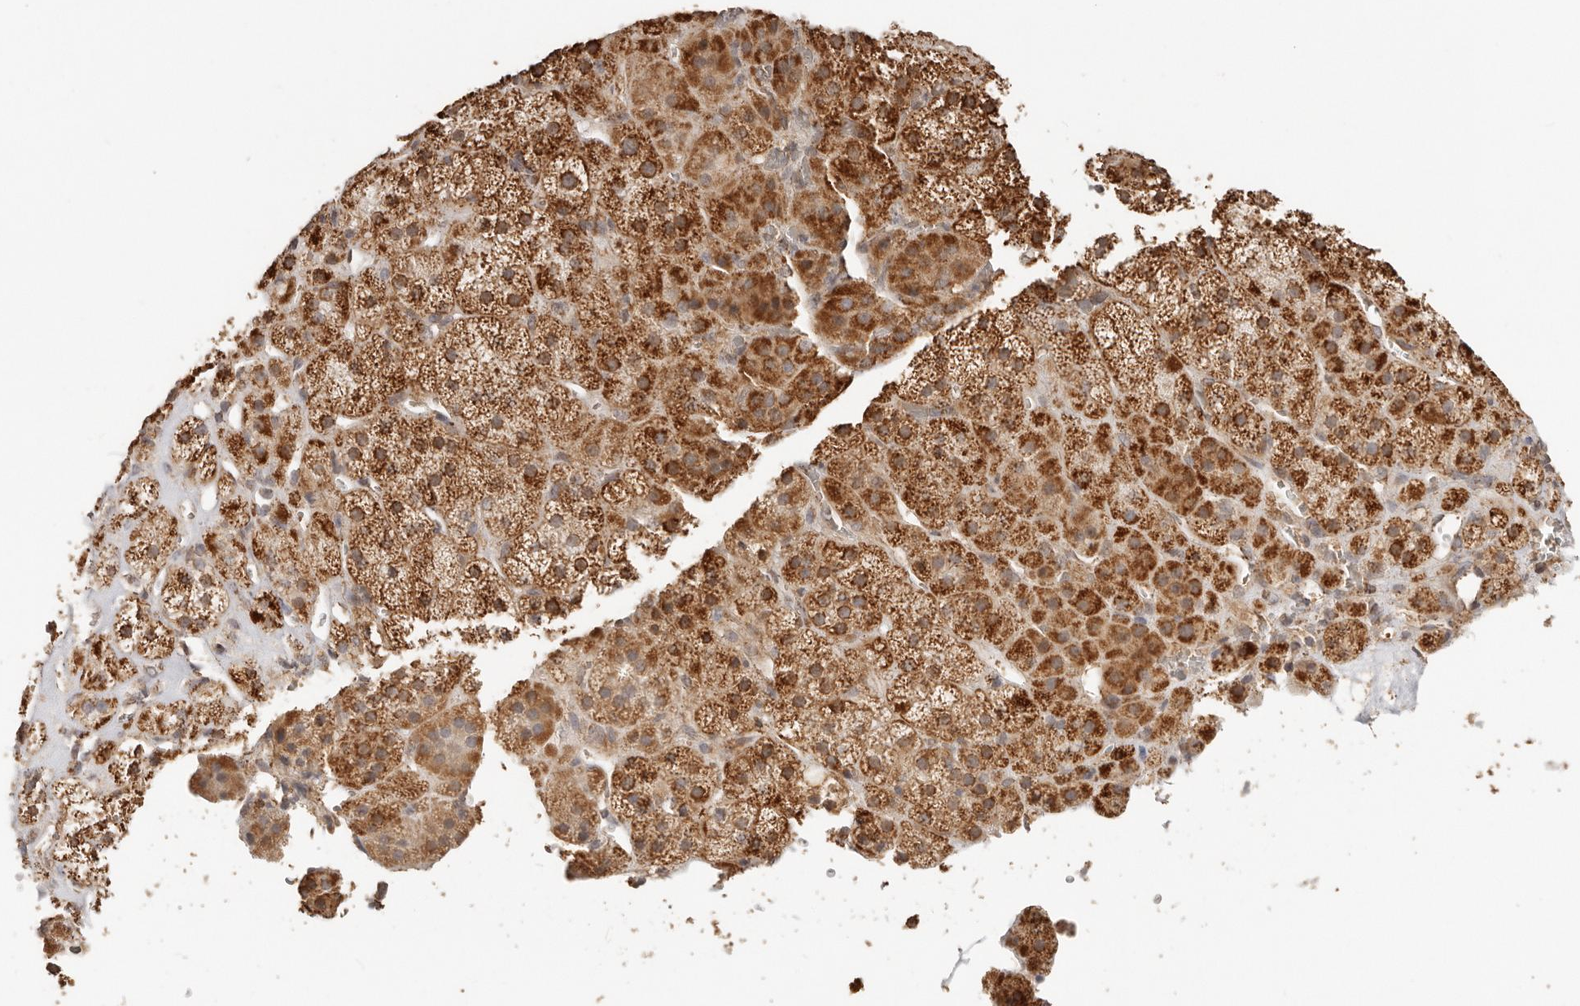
{"staining": {"intensity": "strong", "quantity": ">75%", "location": "cytoplasmic/membranous"}, "tissue": "adrenal gland", "cell_type": "Glandular cells", "image_type": "normal", "snomed": [{"axis": "morphology", "description": "Normal tissue, NOS"}, {"axis": "topography", "description": "Adrenal gland"}], "caption": "Protein staining of normal adrenal gland reveals strong cytoplasmic/membranous expression in approximately >75% of glandular cells.", "gene": "NDUFB11", "patient": {"sex": "male", "age": 57}}